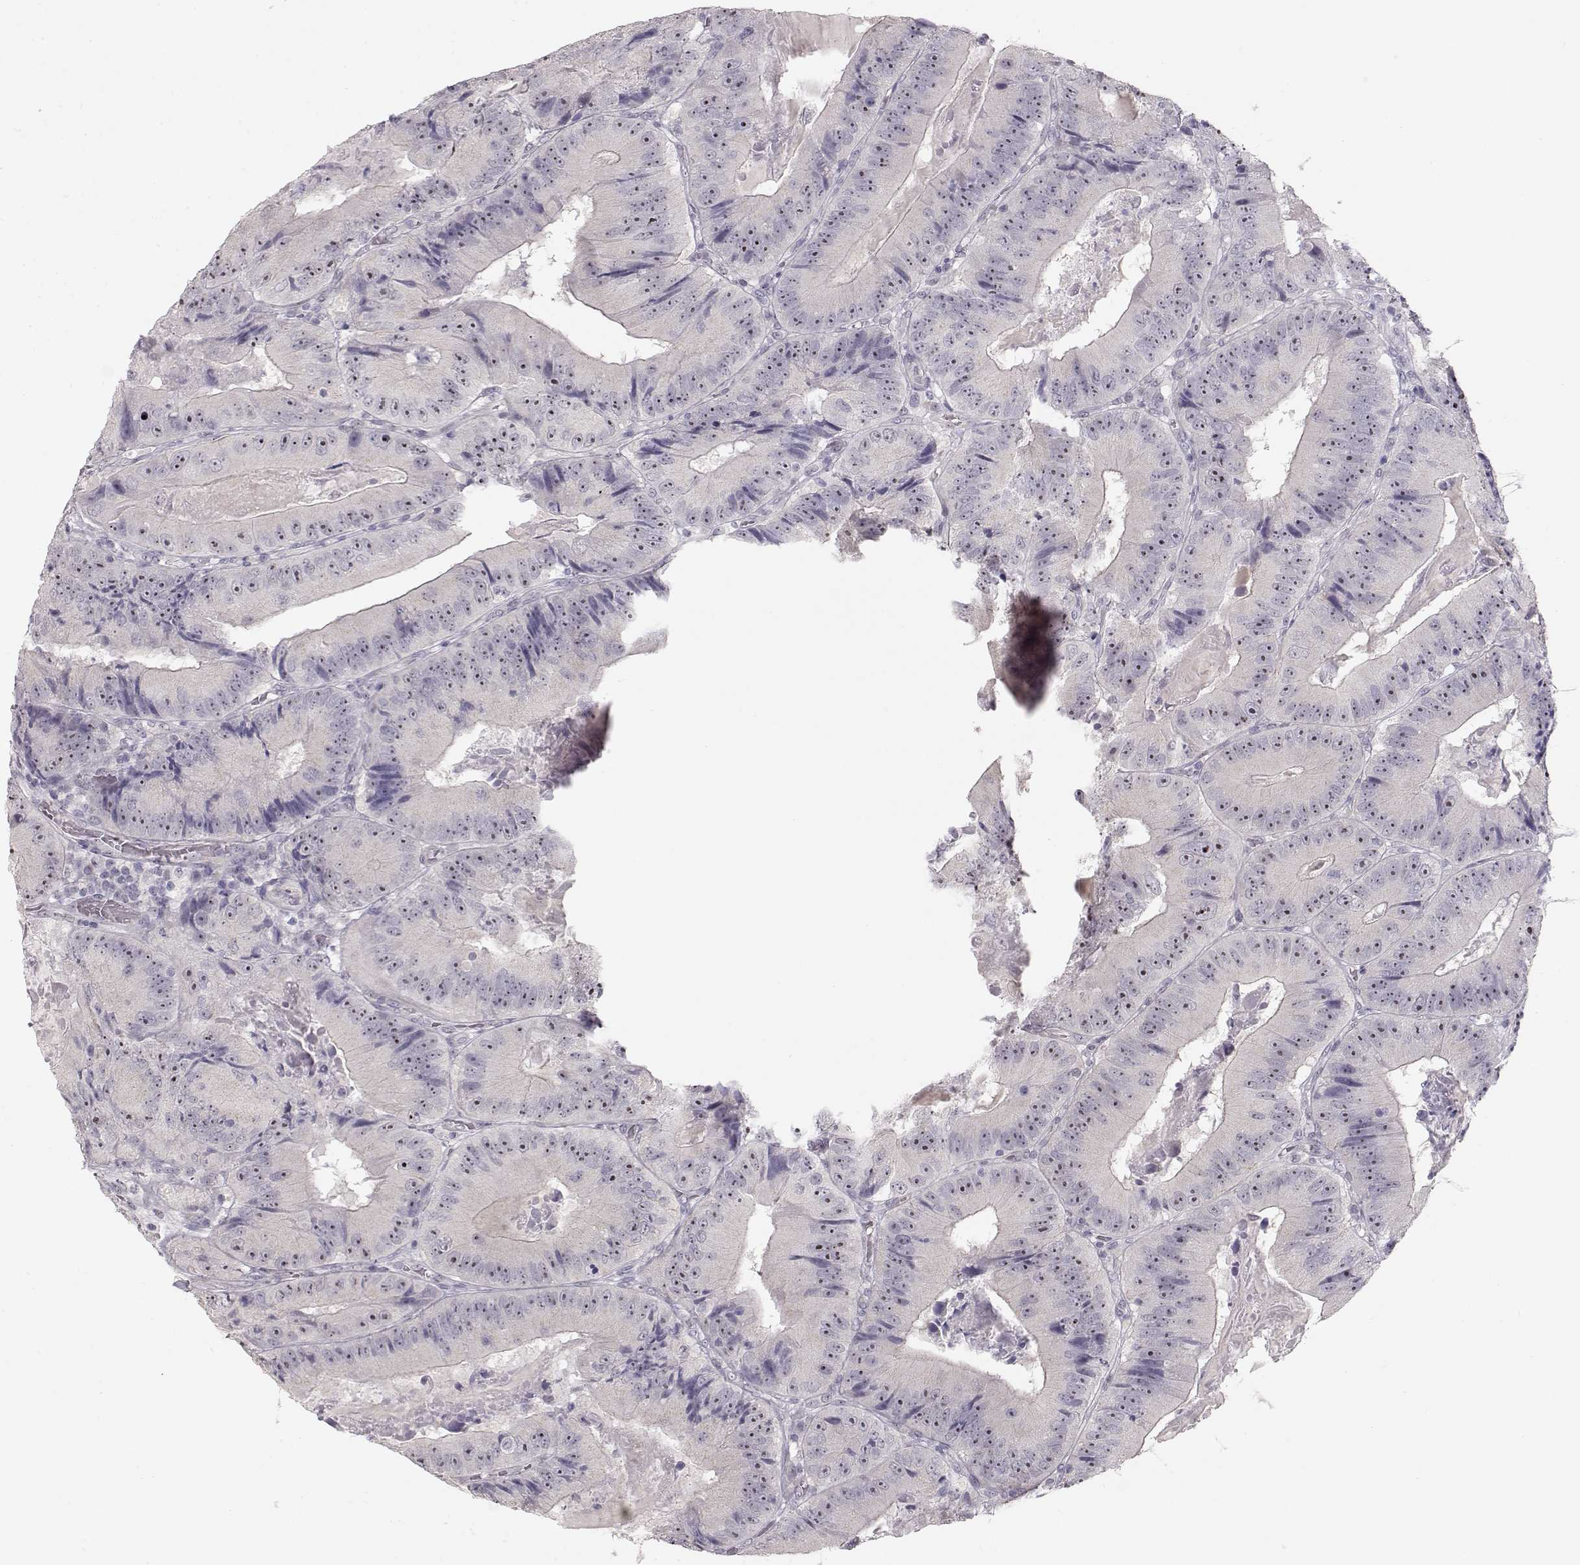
{"staining": {"intensity": "negative", "quantity": "none", "location": "none"}, "tissue": "colorectal cancer", "cell_type": "Tumor cells", "image_type": "cancer", "snomed": [{"axis": "morphology", "description": "Adenocarcinoma, NOS"}, {"axis": "topography", "description": "Colon"}], "caption": "IHC of adenocarcinoma (colorectal) reveals no positivity in tumor cells.", "gene": "FAM205A", "patient": {"sex": "female", "age": 86}}